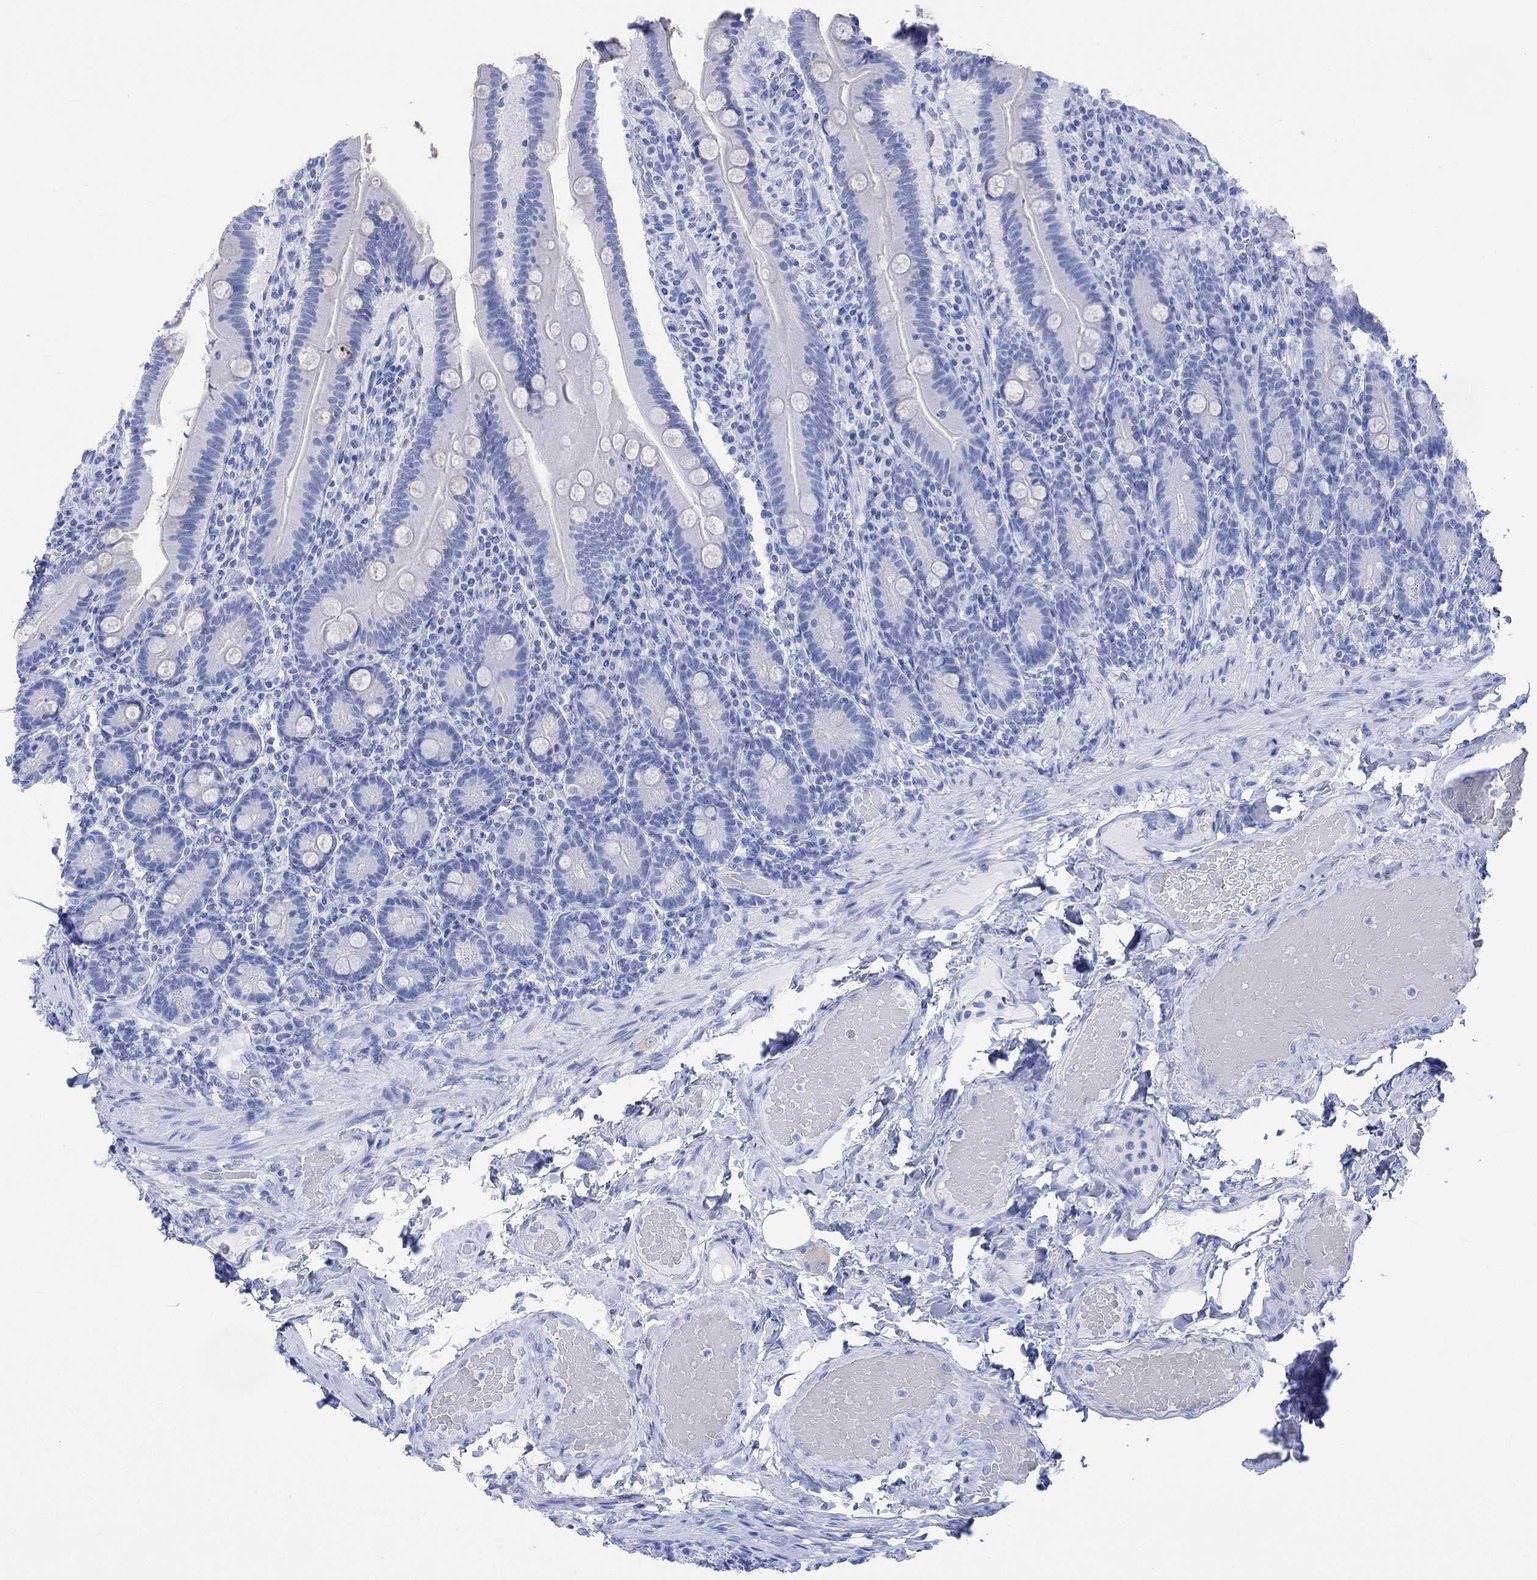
{"staining": {"intensity": "negative", "quantity": "none", "location": "none"}, "tissue": "small intestine", "cell_type": "Glandular cells", "image_type": "normal", "snomed": [{"axis": "morphology", "description": "Normal tissue, NOS"}, {"axis": "topography", "description": "Small intestine"}], "caption": "This is an immunohistochemistry (IHC) image of benign human small intestine. There is no expression in glandular cells.", "gene": "CELF4", "patient": {"sex": "male", "age": 66}}